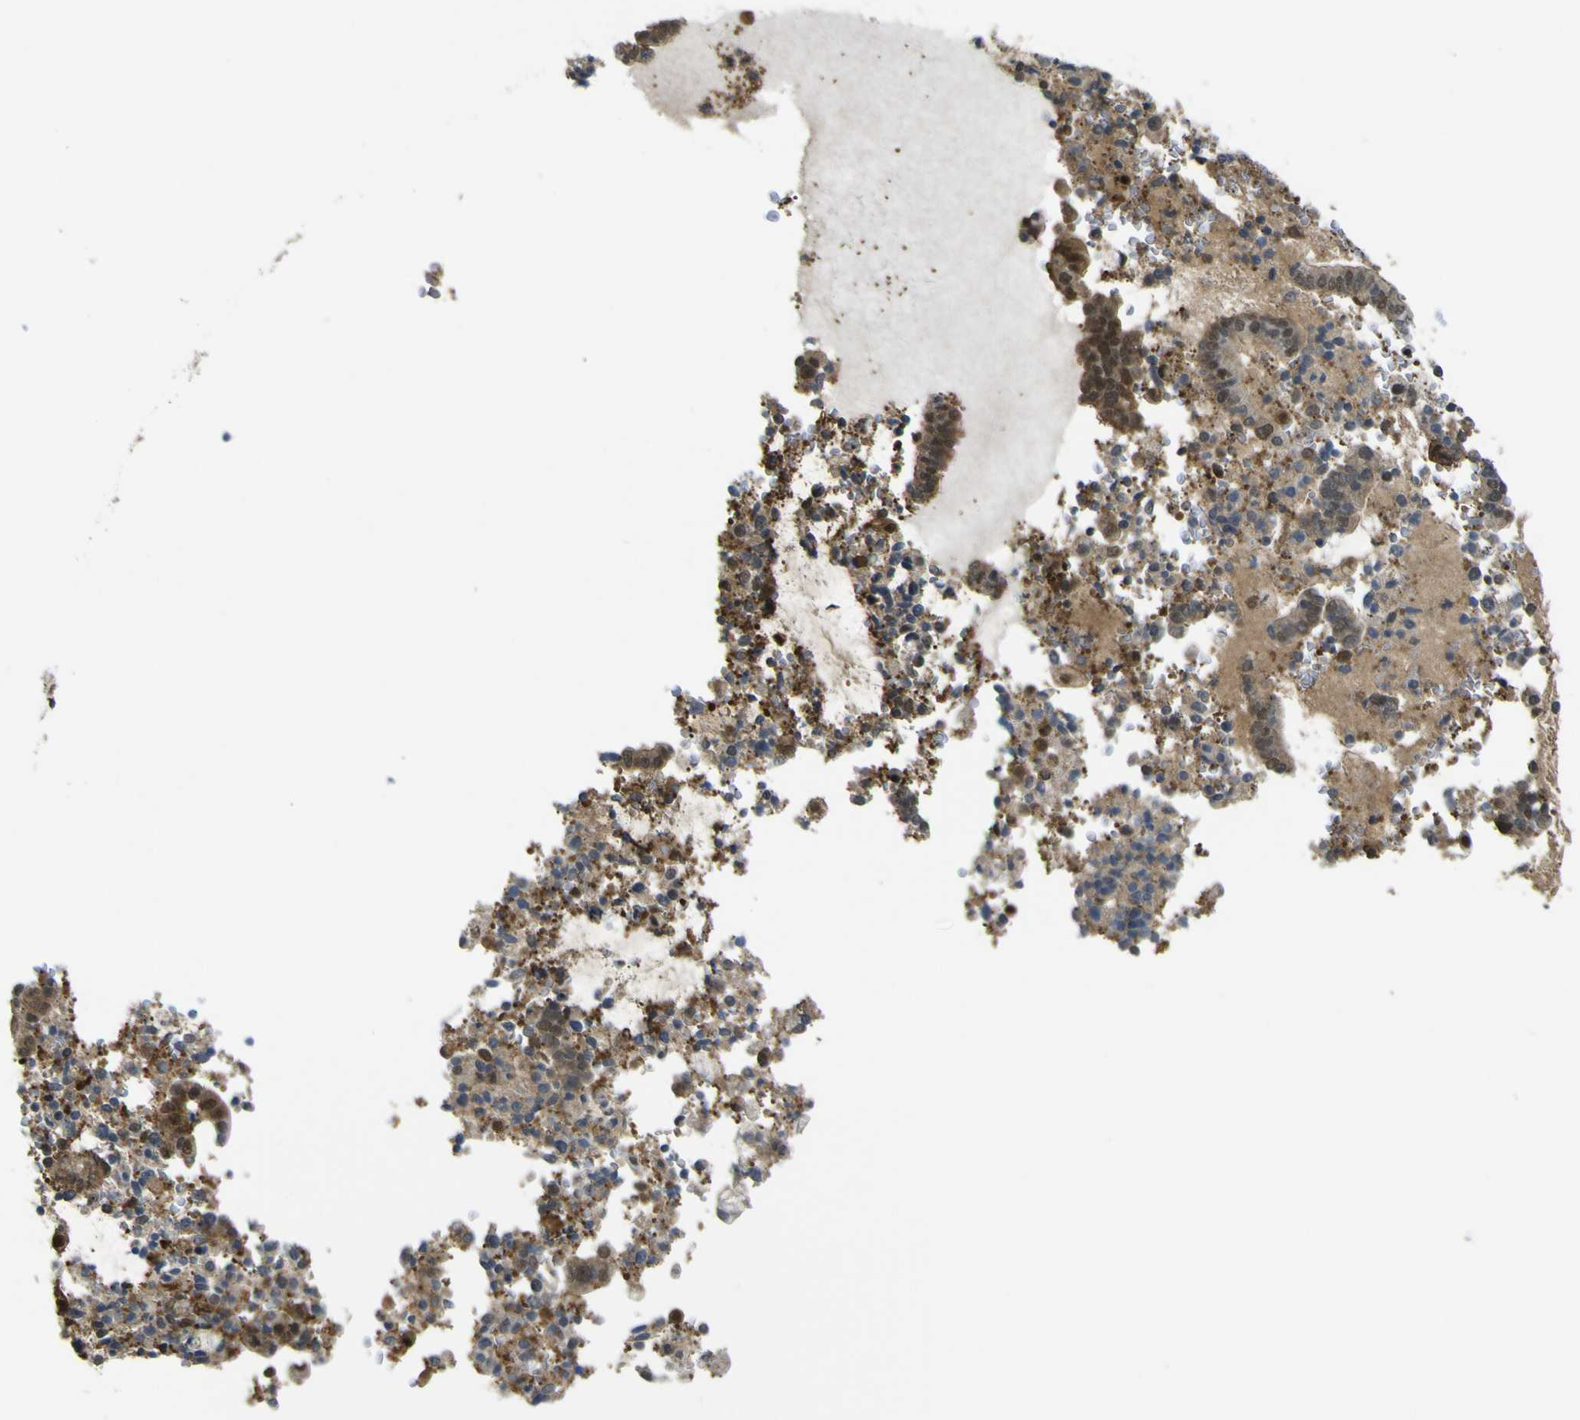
{"staining": {"intensity": "moderate", "quantity": ">75%", "location": "cytoplasmic/membranous"}, "tissue": "cervical cancer", "cell_type": "Tumor cells", "image_type": "cancer", "snomed": [{"axis": "morphology", "description": "Adenocarcinoma, NOS"}, {"axis": "topography", "description": "Cervix"}], "caption": "DAB (3,3'-diaminobenzidine) immunohistochemical staining of cervical cancer demonstrates moderate cytoplasmic/membranous protein staining in approximately >75% of tumor cells. (DAB = brown stain, brightfield microscopy at high magnification).", "gene": "YWHAG", "patient": {"sex": "female", "age": 44}}